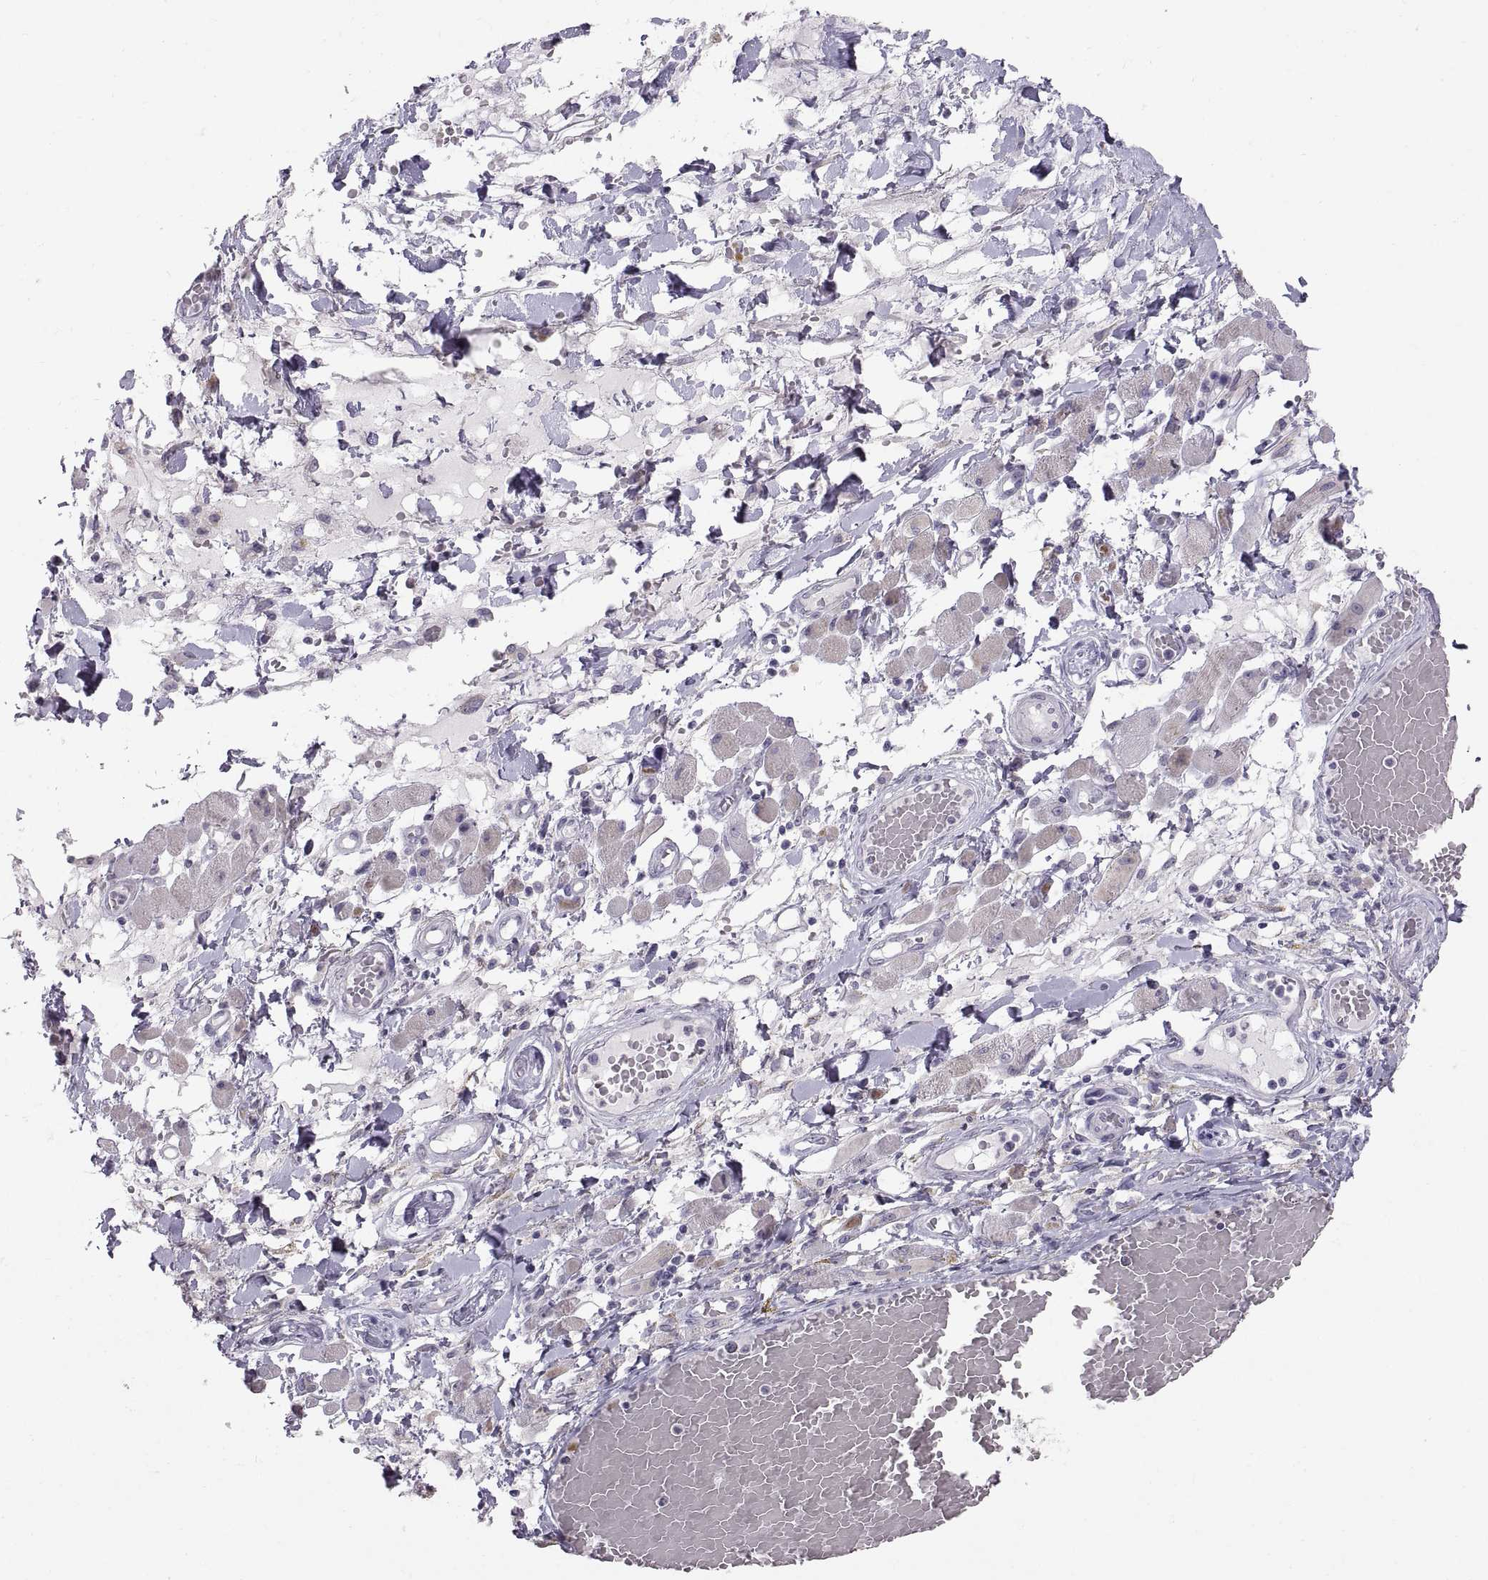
{"staining": {"intensity": "negative", "quantity": "none", "location": "none"}, "tissue": "melanoma", "cell_type": "Tumor cells", "image_type": "cancer", "snomed": [{"axis": "morphology", "description": "Malignant melanoma, NOS"}, {"axis": "topography", "description": "Skin"}], "caption": "IHC image of neoplastic tissue: human malignant melanoma stained with DAB shows no significant protein staining in tumor cells.", "gene": "SPACDR", "patient": {"sex": "female", "age": 91}}